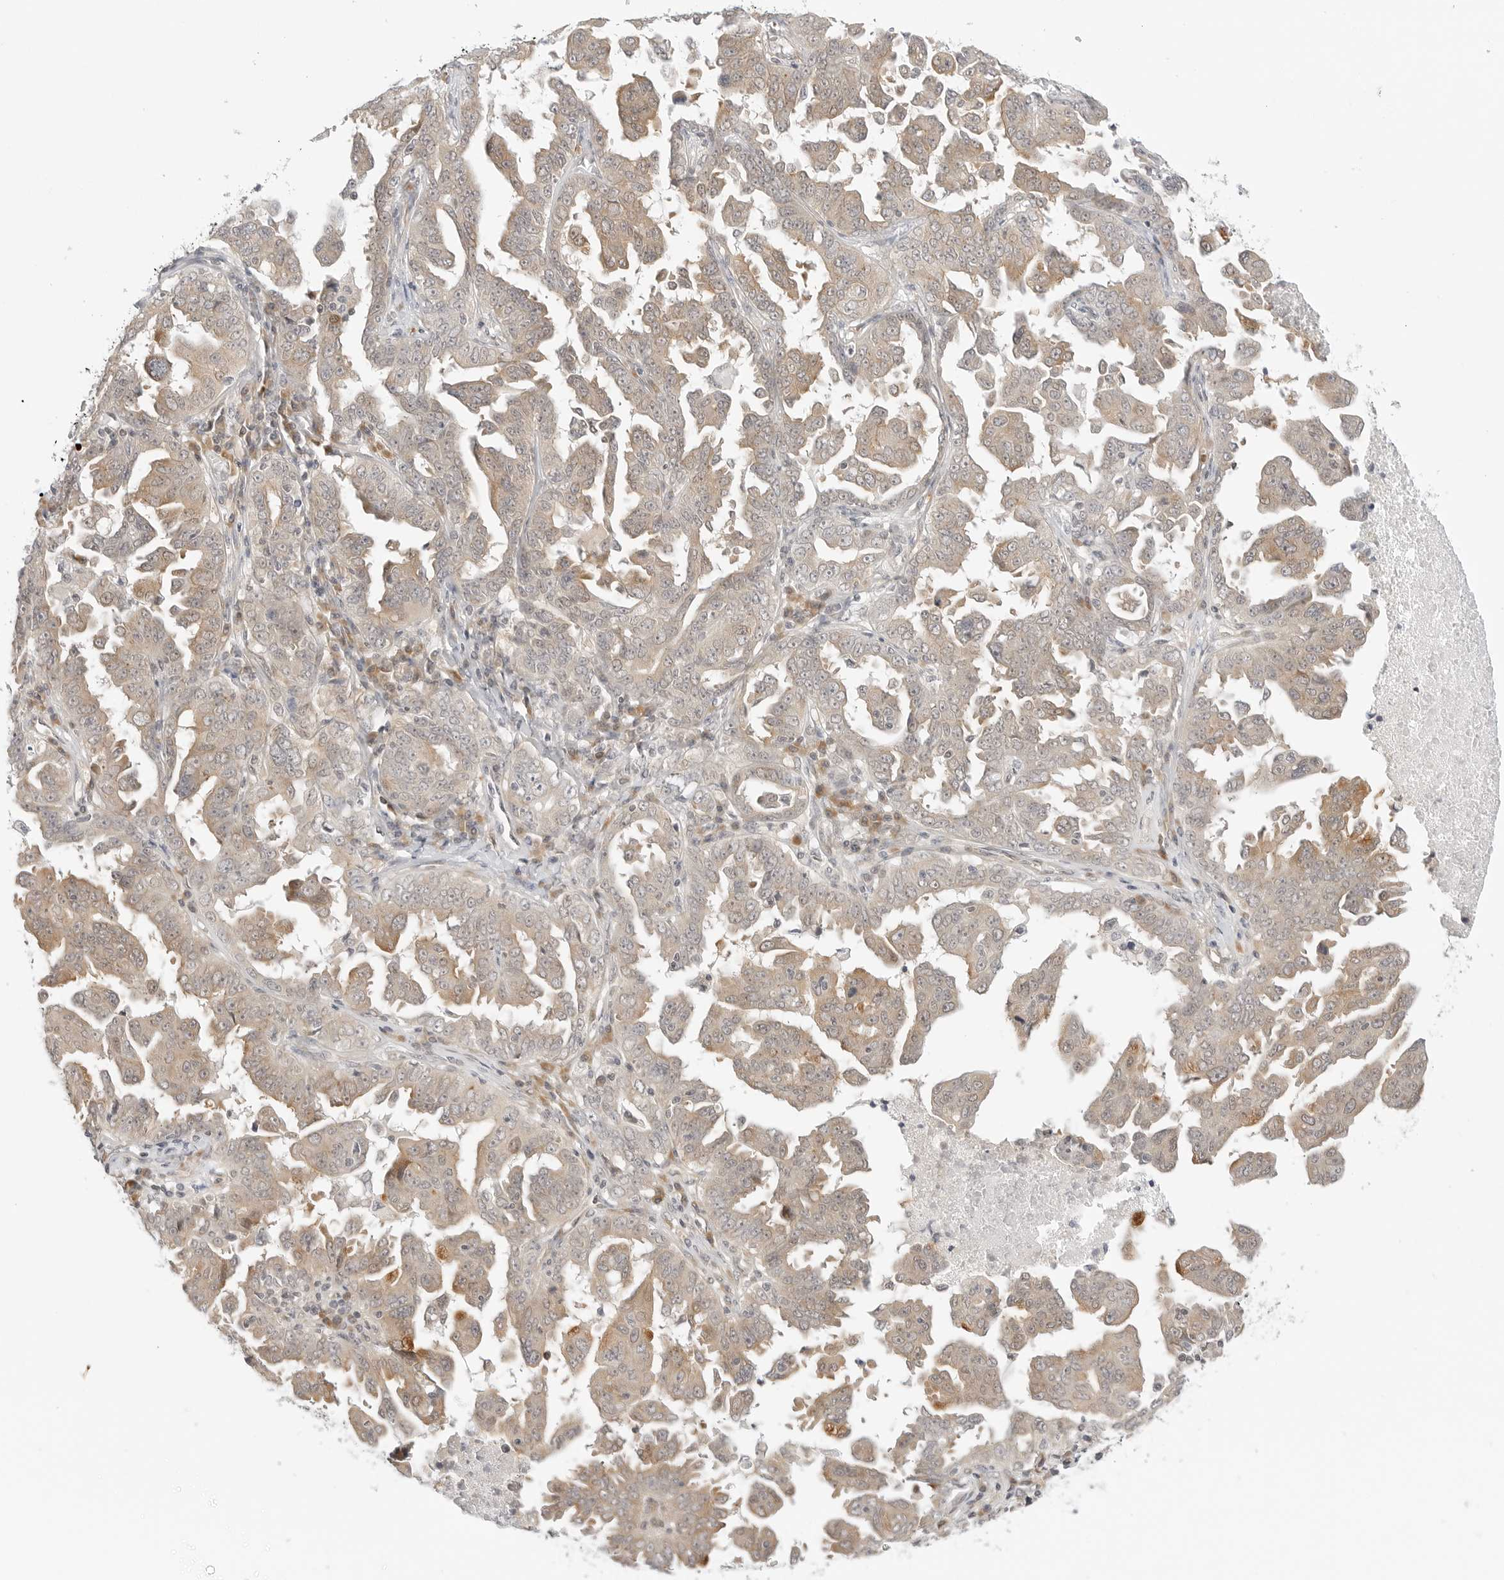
{"staining": {"intensity": "weak", "quantity": ">75%", "location": "cytoplasmic/membranous"}, "tissue": "ovarian cancer", "cell_type": "Tumor cells", "image_type": "cancer", "snomed": [{"axis": "morphology", "description": "Carcinoma, endometroid"}, {"axis": "topography", "description": "Ovary"}], "caption": "Approximately >75% of tumor cells in human endometroid carcinoma (ovarian) exhibit weak cytoplasmic/membranous protein staining as visualized by brown immunohistochemical staining.", "gene": "TCP1", "patient": {"sex": "female", "age": 62}}